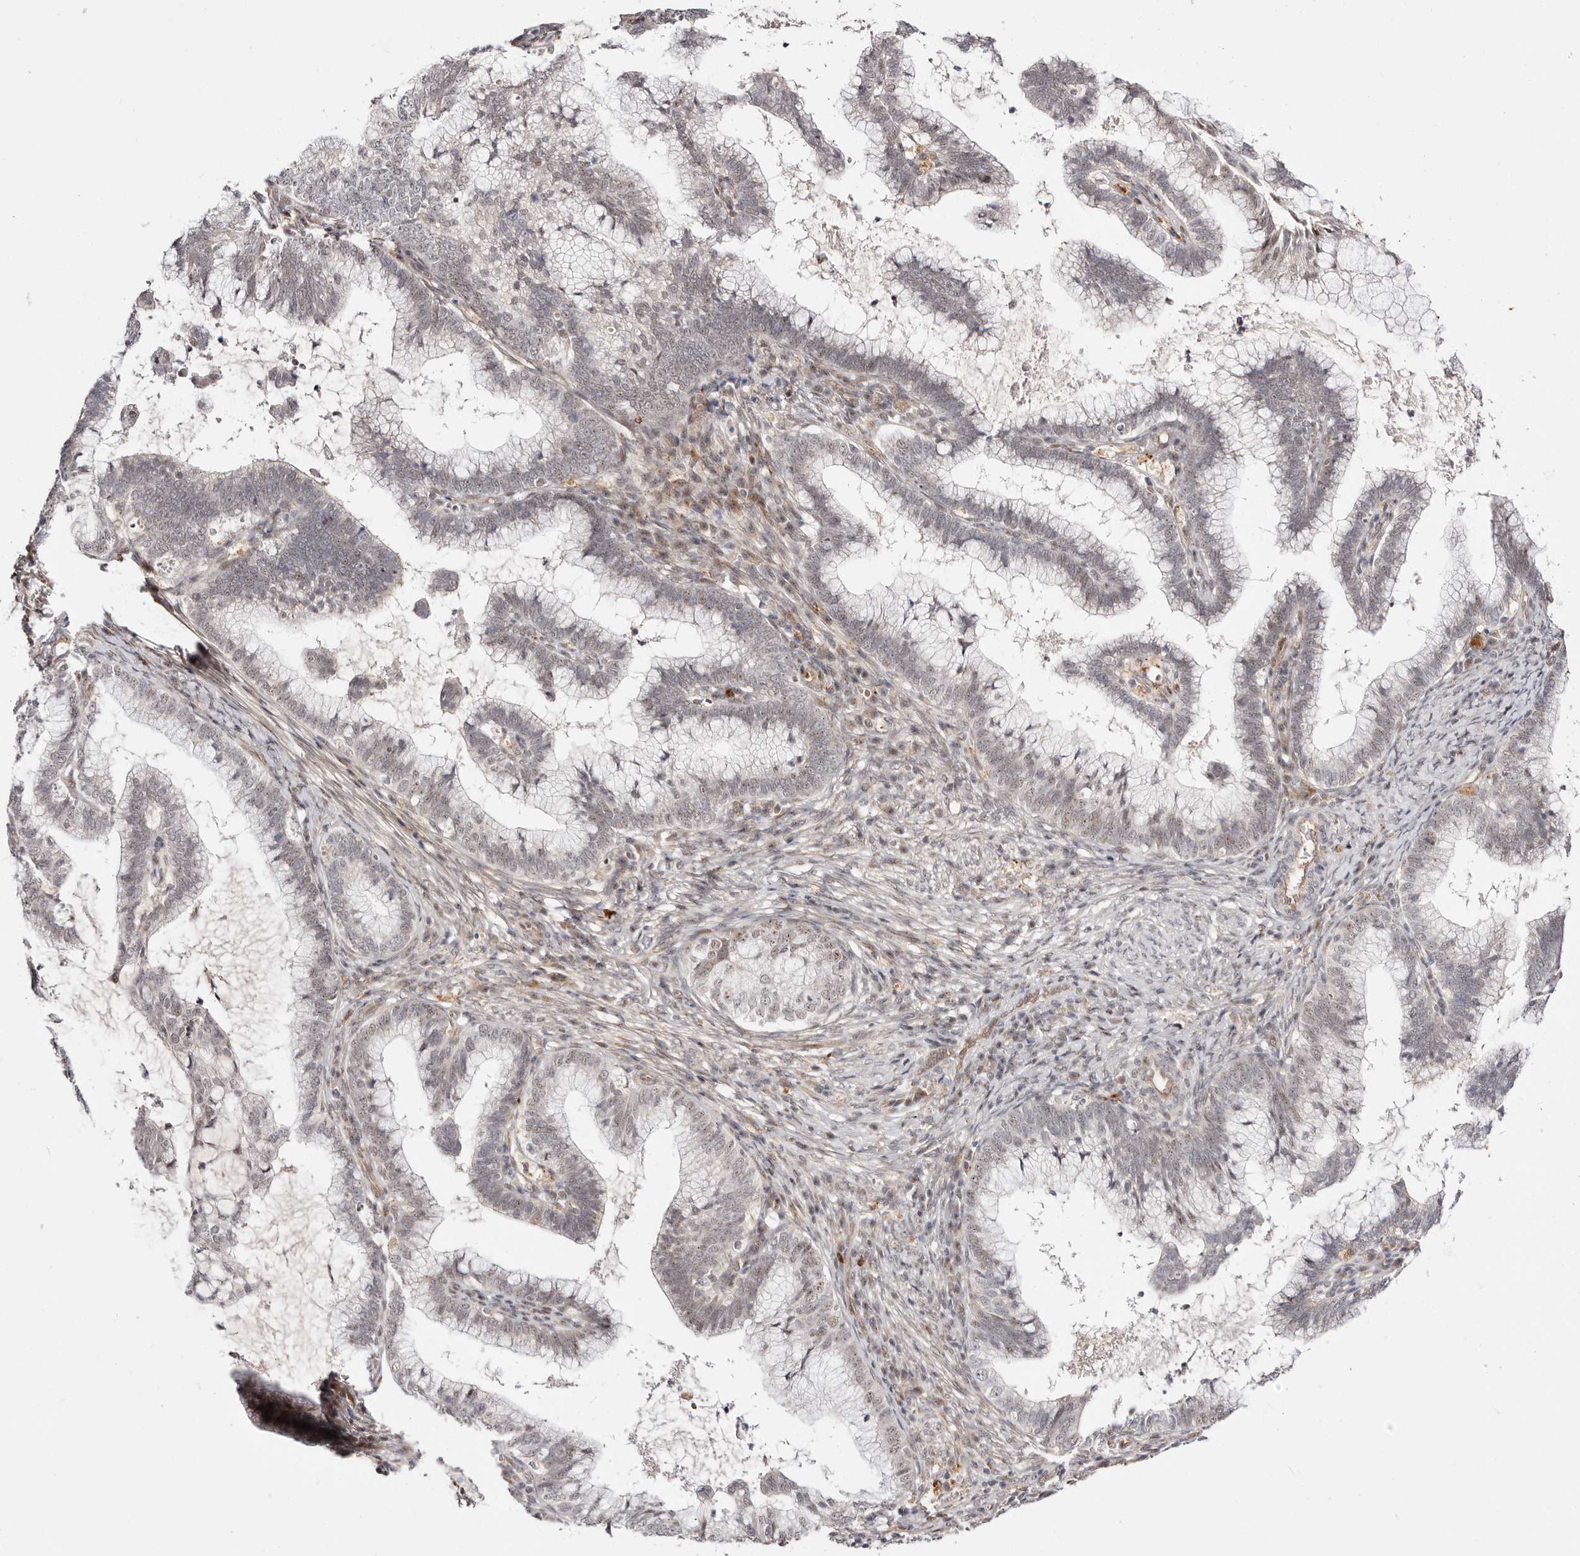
{"staining": {"intensity": "weak", "quantity": "25%-75%", "location": "nuclear"}, "tissue": "cervical cancer", "cell_type": "Tumor cells", "image_type": "cancer", "snomed": [{"axis": "morphology", "description": "Adenocarcinoma, NOS"}, {"axis": "topography", "description": "Cervix"}], "caption": "Tumor cells demonstrate weak nuclear staining in approximately 25%-75% of cells in cervical cancer.", "gene": "WRN", "patient": {"sex": "female", "age": 36}}